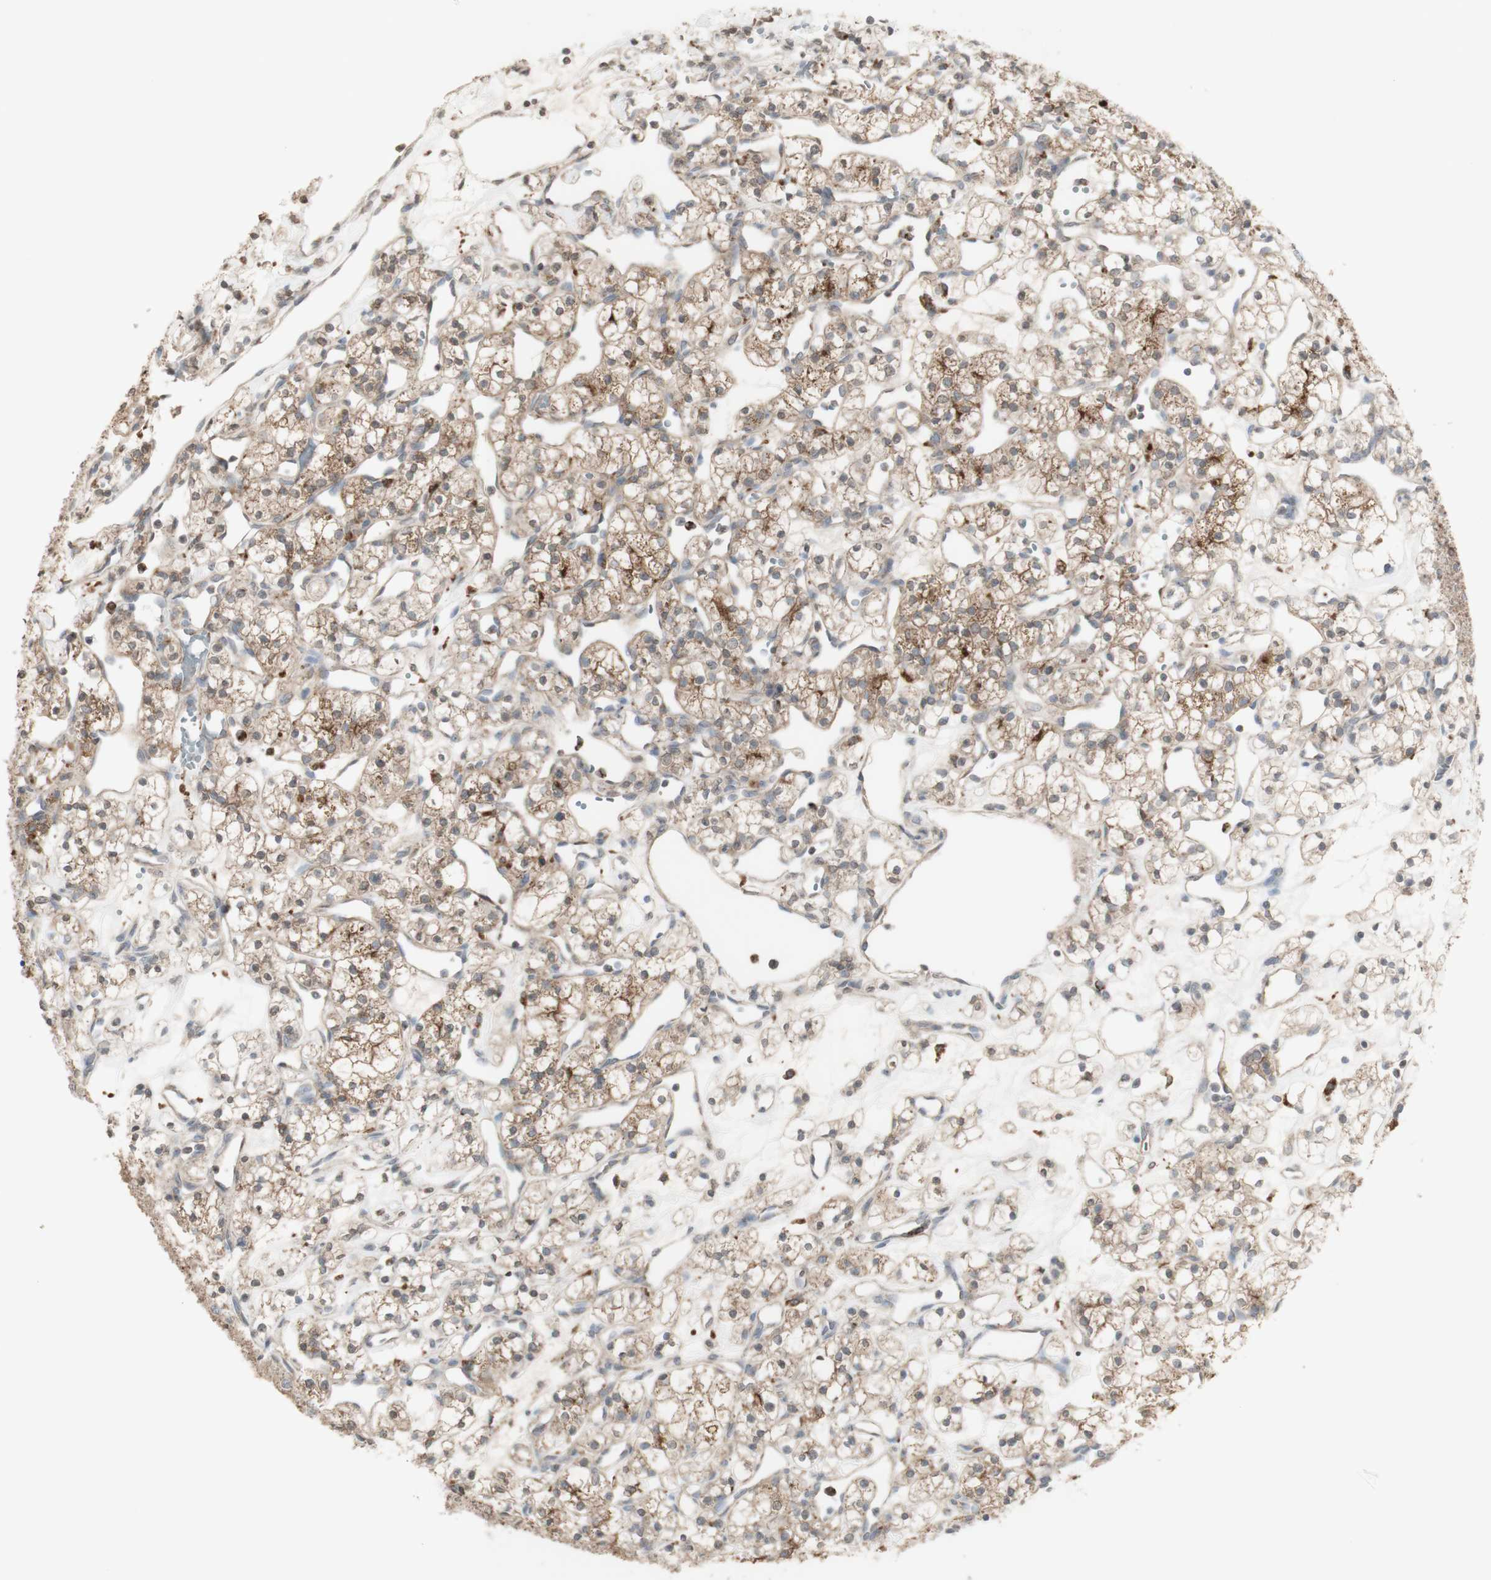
{"staining": {"intensity": "moderate", "quantity": ">75%", "location": "cytoplasmic/membranous"}, "tissue": "renal cancer", "cell_type": "Tumor cells", "image_type": "cancer", "snomed": [{"axis": "morphology", "description": "Adenocarcinoma, NOS"}, {"axis": "topography", "description": "Kidney"}], "caption": "The image demonstrates a brown stain indicating the presence of a protein in the cytoplasmic/membranous of tumor cells in renal cancer.", "gene": "ATP6V1E1", "patient": {"sex": "female", "age": 60}}